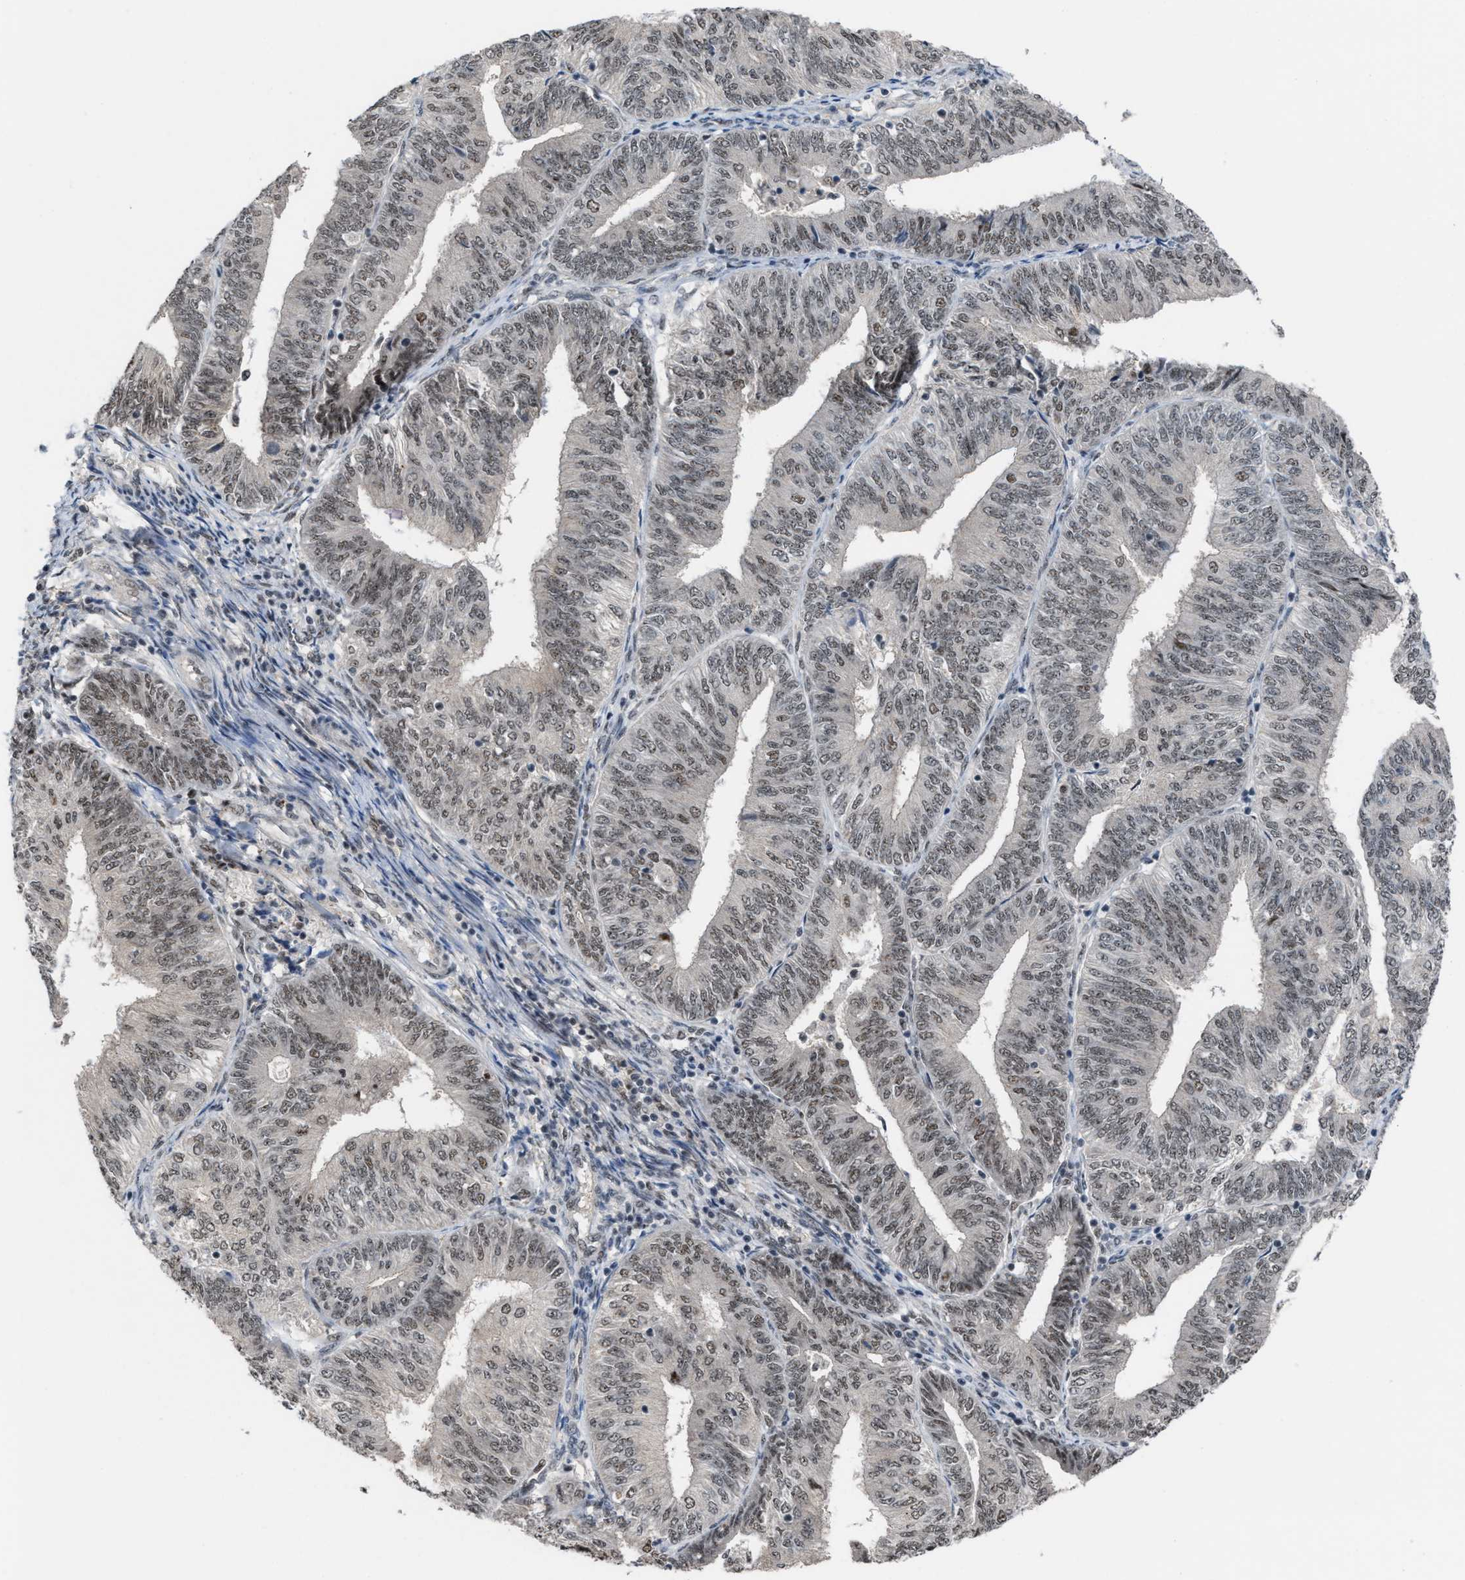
{"staining": {"intensity": "weak", "quantity": ">75%", "location": "nuclear"}, "tissue": "endometrial cancer", "cell_type": "Tumor cells", "image_type": "cancer", "snomed": [{"axis": "morphology", "description": "Adenocarcinoma, NOS"}, {"axis": "topography", "description": "Endometrium"}], "caption": "Protein staining demonstrates weak nuclear expression in about >75% of tumor cells in endometrial cancer (adenocarcinoma).", "gene": "PRPF4", "patient": {"sex": "female", "age": 58}}